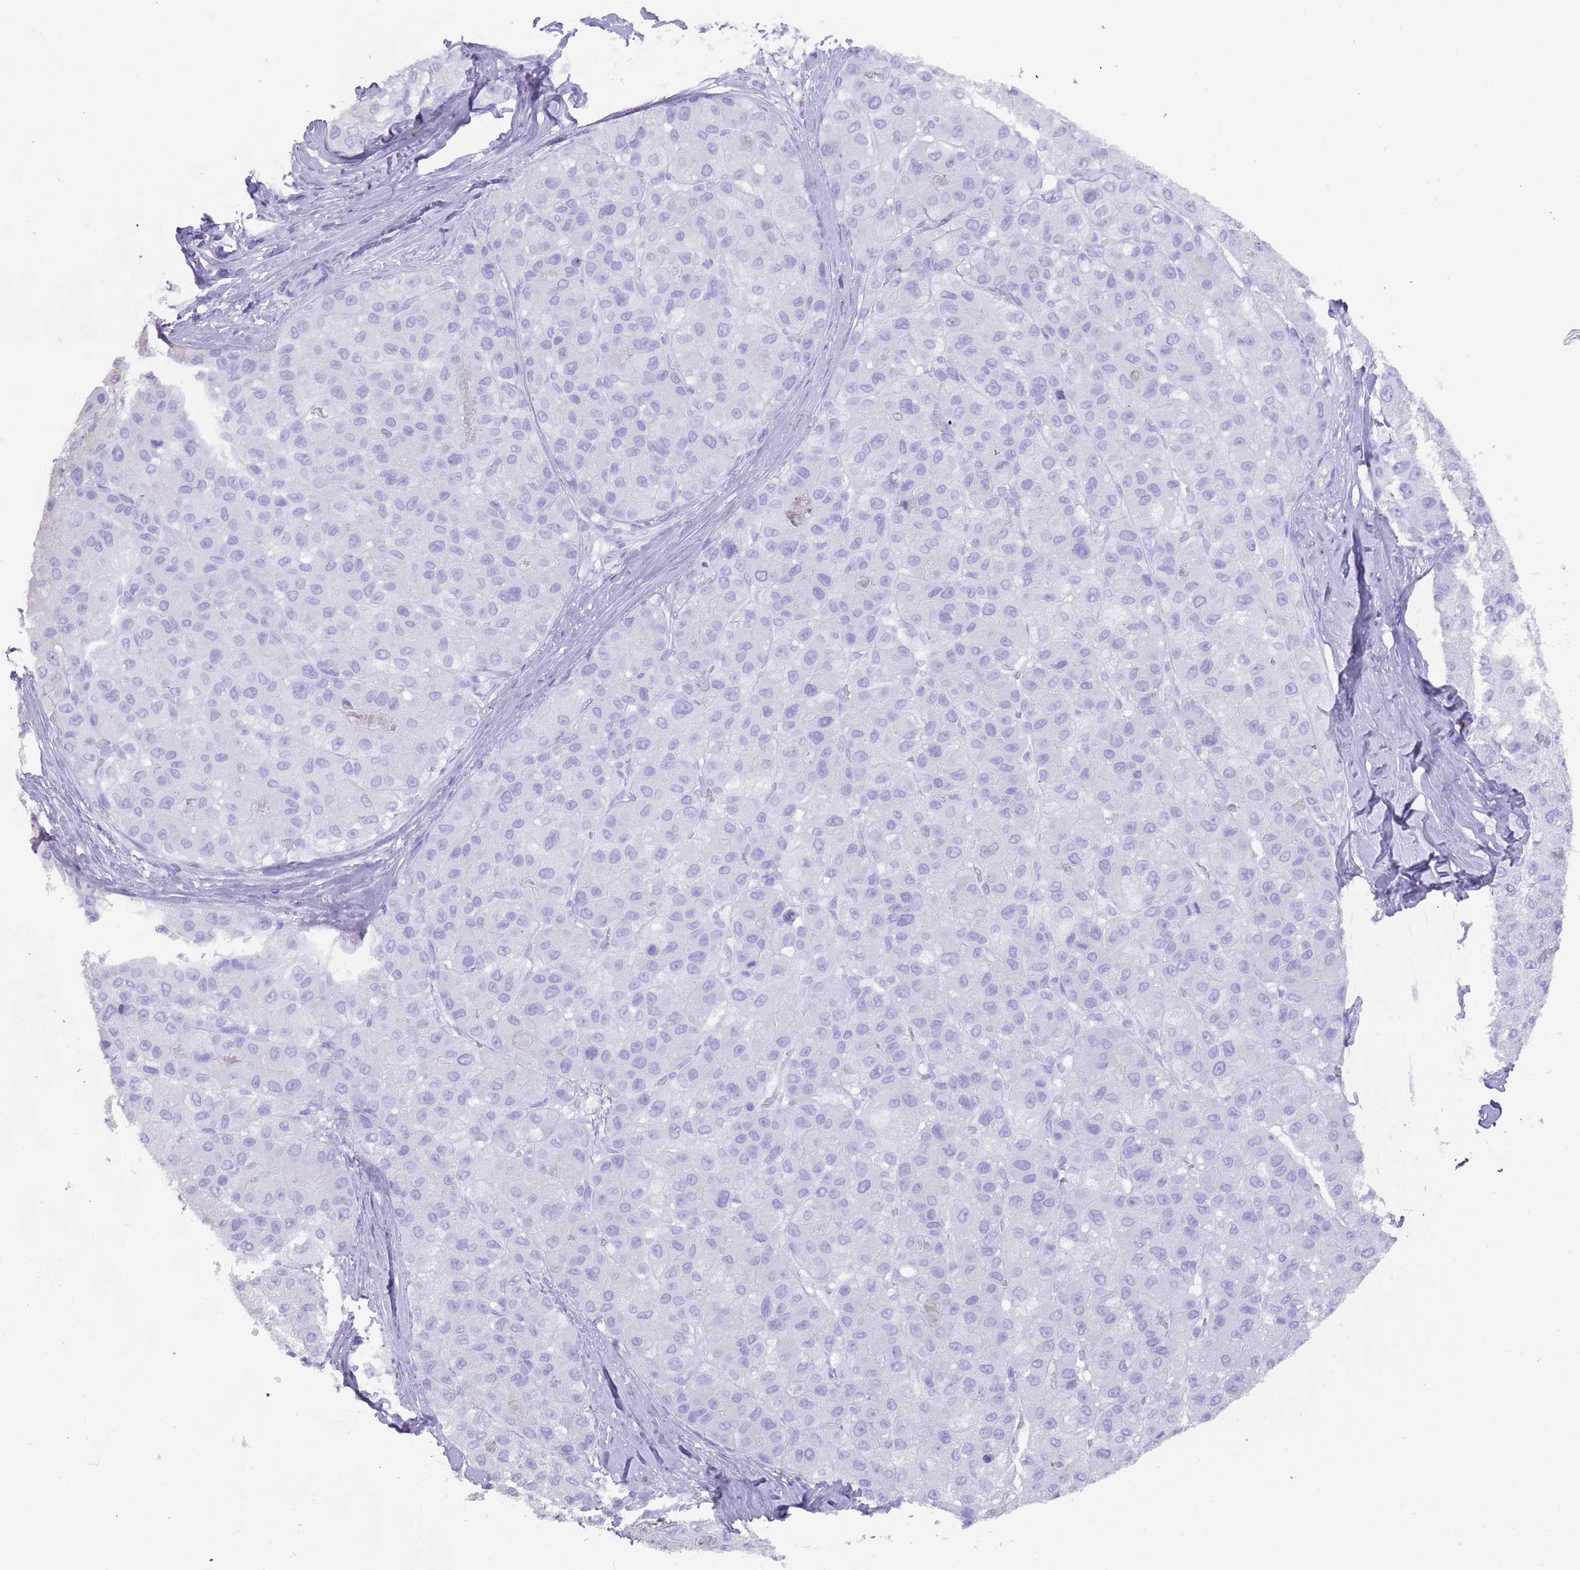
{"staining": {"intensity": "negative", "quantity": "none", "location": "none"}, "tissue": "liver cancer", "cell_type": "Tumor cells", "image_type": "cancer", "snomed": [{"axis": "morphology", "description": "Carcinoma, Hepatocellular, NOS"}, {"axis": "topography", "description": "Liver"}], "caption": "Immunohistochemistry micrograph of neoplastic tissue: human liver cancer (hepatocellular carcinoma) stained with DAB (3,3'-diaminobenzidine) reveals no significant protein staining in tumor cells.", "gene": "HDAC8", "patient": {"sex": "male", "age": 80}}